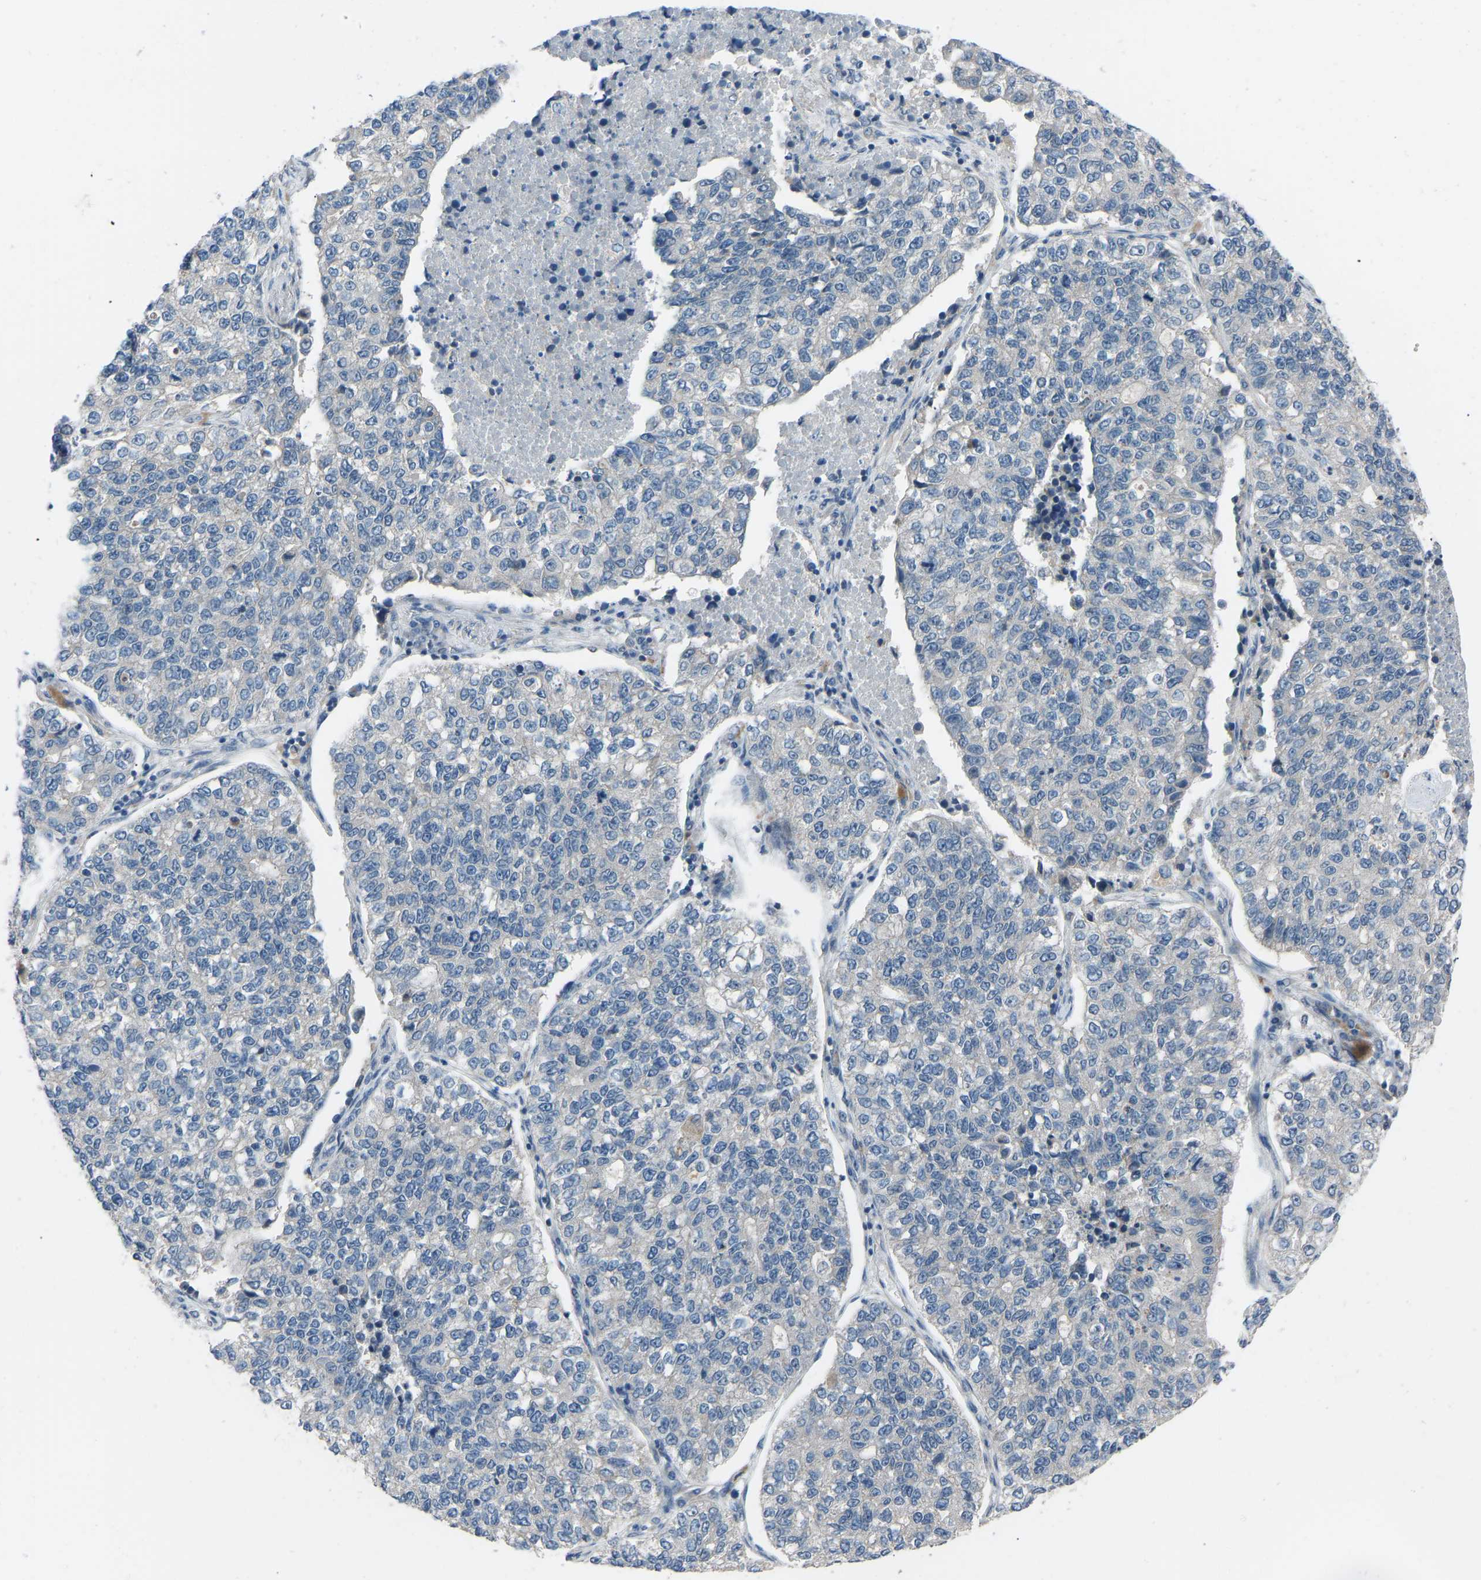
{"staining": {"intensity": "negative", "quantity": "none", "location": "none"}, "tissue": "lung cancer", "cell_type": "Tumor cells", "image_type": "cancer", "snomed": [{"axis": "morphology", "description": "Adenocarcinoma, NOS"}, {"axis": "topography", "description": "Lung"}], "caption": "High magnification brightfield microscopy of lung cancer (adenocarcinoma) stained with DAB (brown) and counterstained with hematoxylin (blue): tumor cells show no significant staining.", "gene": "CDK2AP1", "patient": {"sex": "male", "age": 49}}